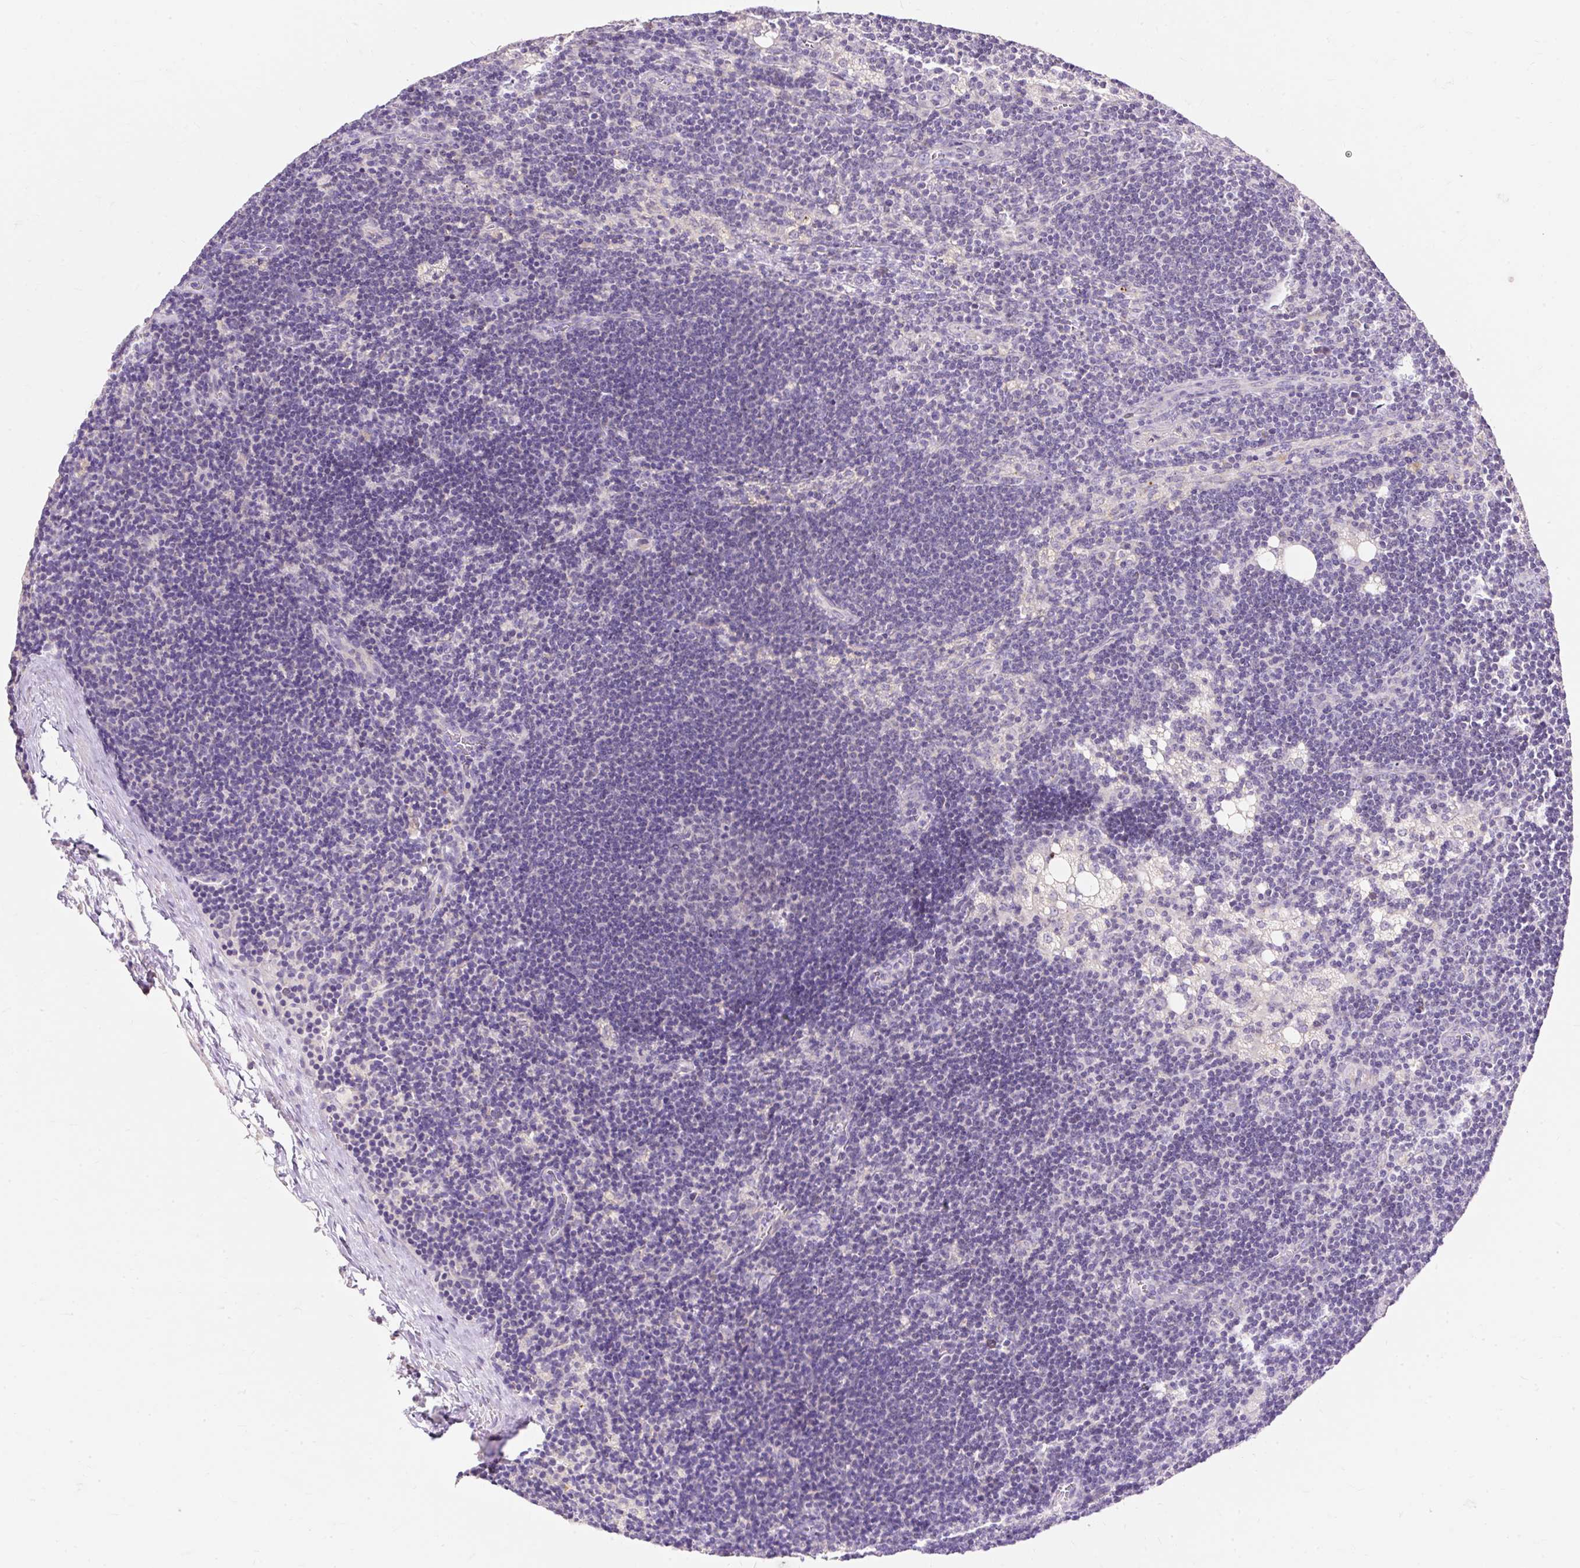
{"staining": {"intensity": "negative", "quantity": "none", "location": "none"}, "tissue": "lymph node", "cell_type": "Germinal center cells", "image_type": "normal", "snomed": [{"axis": "morphology", "description": "Normal tissue, NOS"}, {"axis": "topography", "description": "Lymph node"}], "caption": "High power microscopy image of an immunohistochemistry photomicrograph of benign lymph node, revealing no significant positivity in germinal center cells.", "gene": "PMAIP1", "patient": {"sex": "male", "age": 24}}